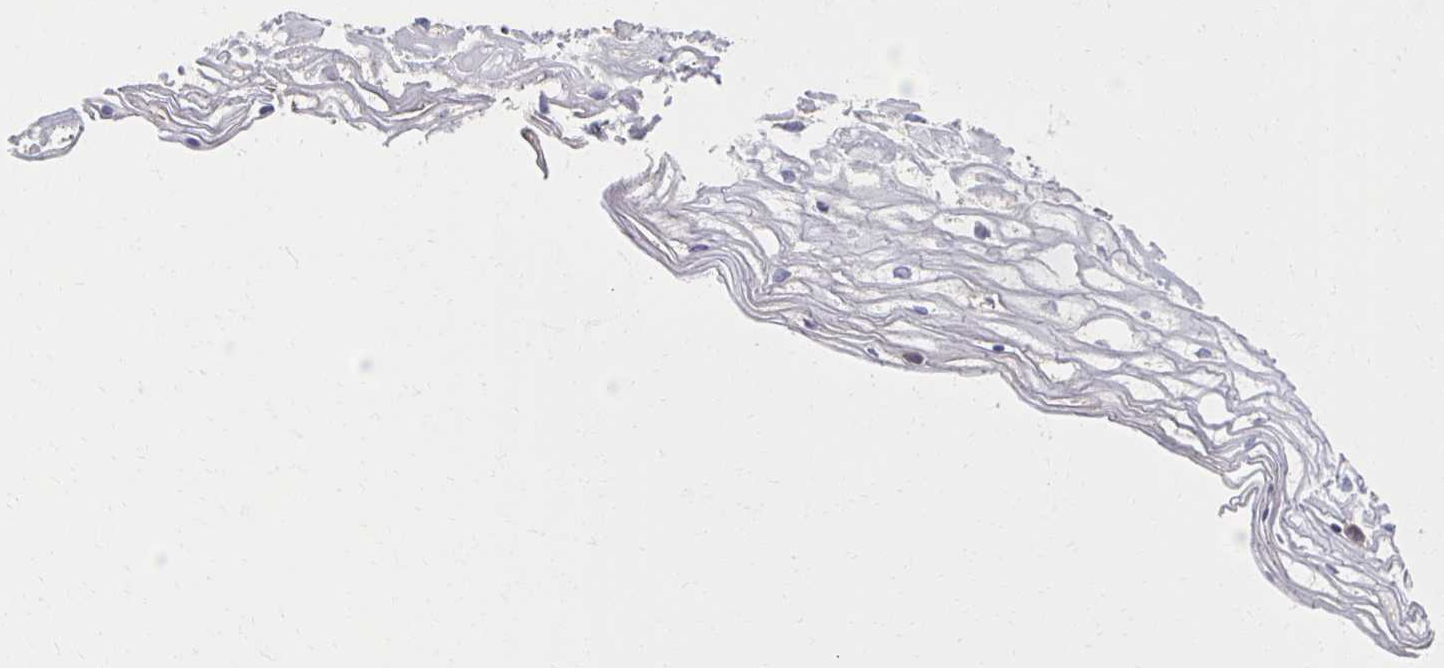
{"staining": {"intensity": "negative", "quantity": "none", "location": "none"}, "tissue": "cervix", "cell_type": "Glandular cells", "image_type": "normal", "snomed": [{"axis": "morphology", "description": "Normal tissue, NOS"}, {"axis": "topography", "description": "Cervix"}], "caption": "DAB (3,3'-diaminobenzidine) immunohistochemical staining of normal human cervix demonstrates no significant expression in glandular cells. (Stains: DAB immunohistochemistry with hematoxylin counter stain, Microscopy: brightfield microscopy at high magnification).", "gene": "ZNF692", "patient": {"sex": "female", "age": 36}}